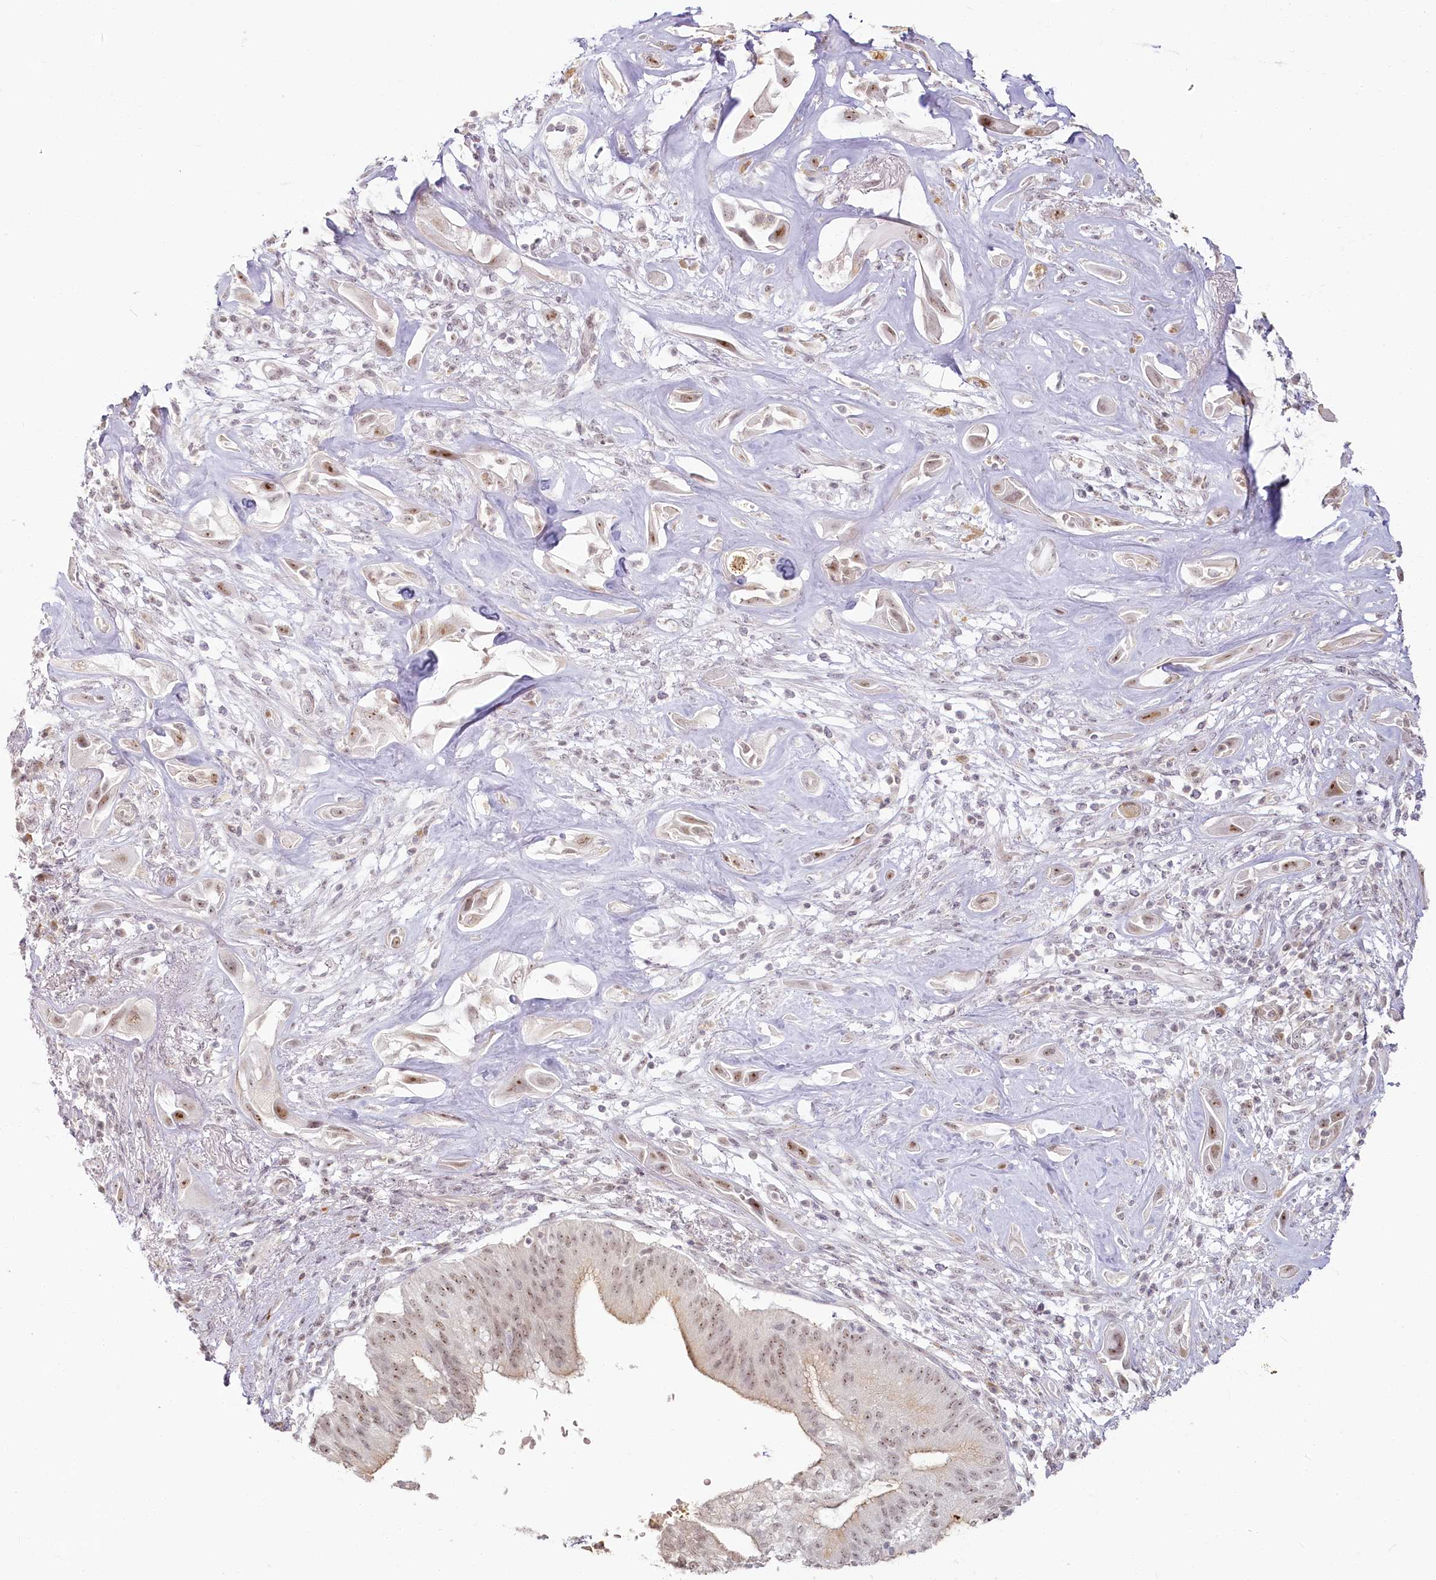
{"staining": {"intensity": "weak", "quantity": ">75%", "location": "nuclear"}, "tissue": "pancreatic cancer", "cell_type": "Tumor cells", "image_type": "cancer", "snomed": [{"axis": "morphology", "description": "Adenocarcinoma, NOS"}, {"axis": "topography", "description": "Pancreas"}], "caption": "DAB (3,3'-diaminobenzidine) immunohistochemical staining of adenocarcinoma (pancreatic) exhibits weak nuclear protein staining in about >75% of tumor cells. The protein of interest is shown in brown color, while the nuclei are stained blue.", "gene": "EXOSC7", "patient": {"sex": "male", "age": 68}}